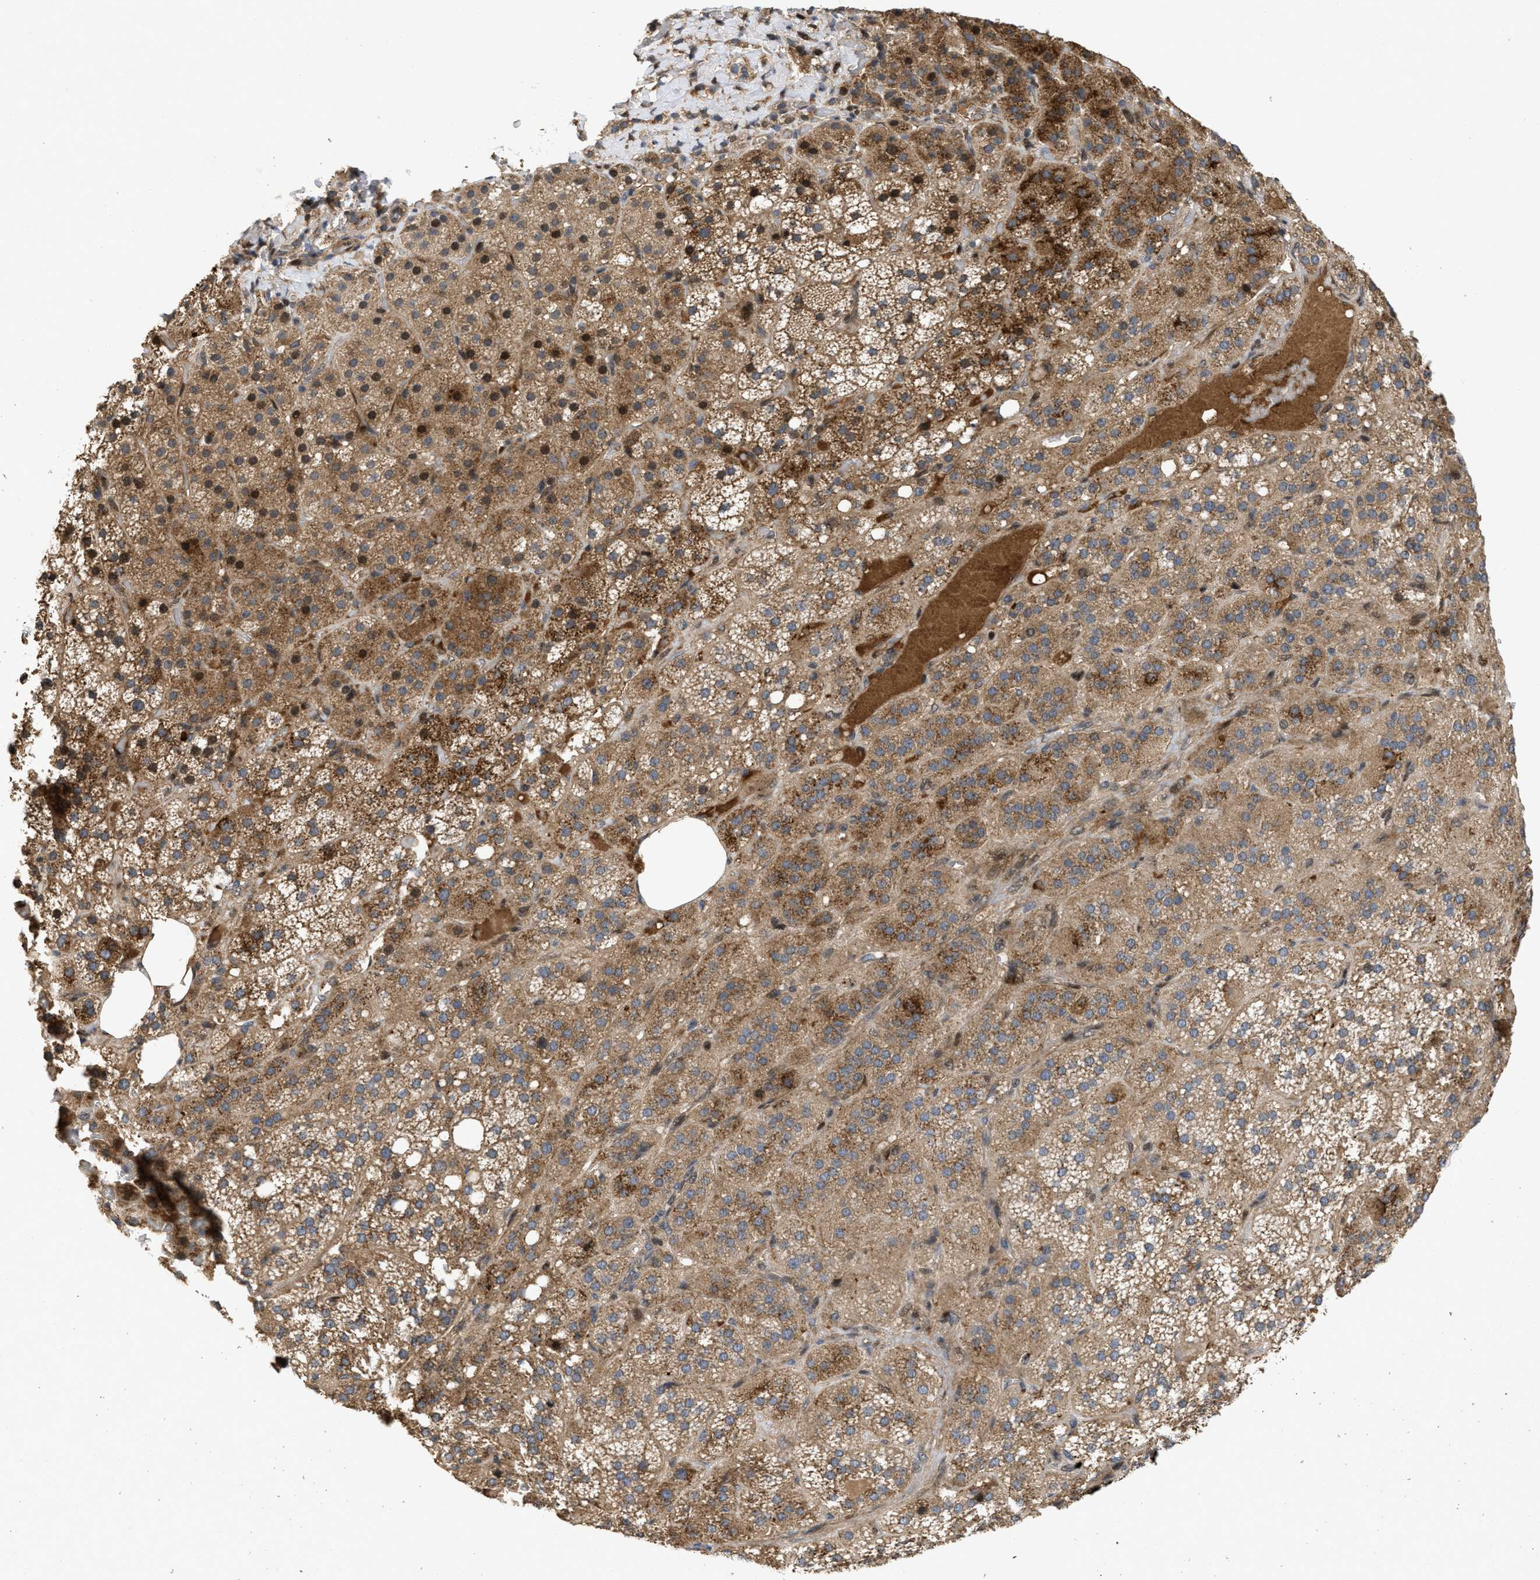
{"staining": {"intensity": "strong", "quantity": ">75%", "location": "cytoplasmic/membranous"}, "tissue": "adrenal gland", "cell_type": "Glandular cells", "image_type": "normal", "snomed": [{"axis": "morphology", "description": "Normal tissue, NOS"}, {"axis": "topography", "description": "Adrenal gland"}], "caption": "An image of human adrenal gland stained for a protein demonstrates strong cytoplasmic/membranous brown staining in glandular cells. (DAB (3,3'-diaminobenzidine) IHC, brown staining for protein, blue staining for nuclei).", "gene": "CBR3", "patient": {"sex": "female", "age": 59}}